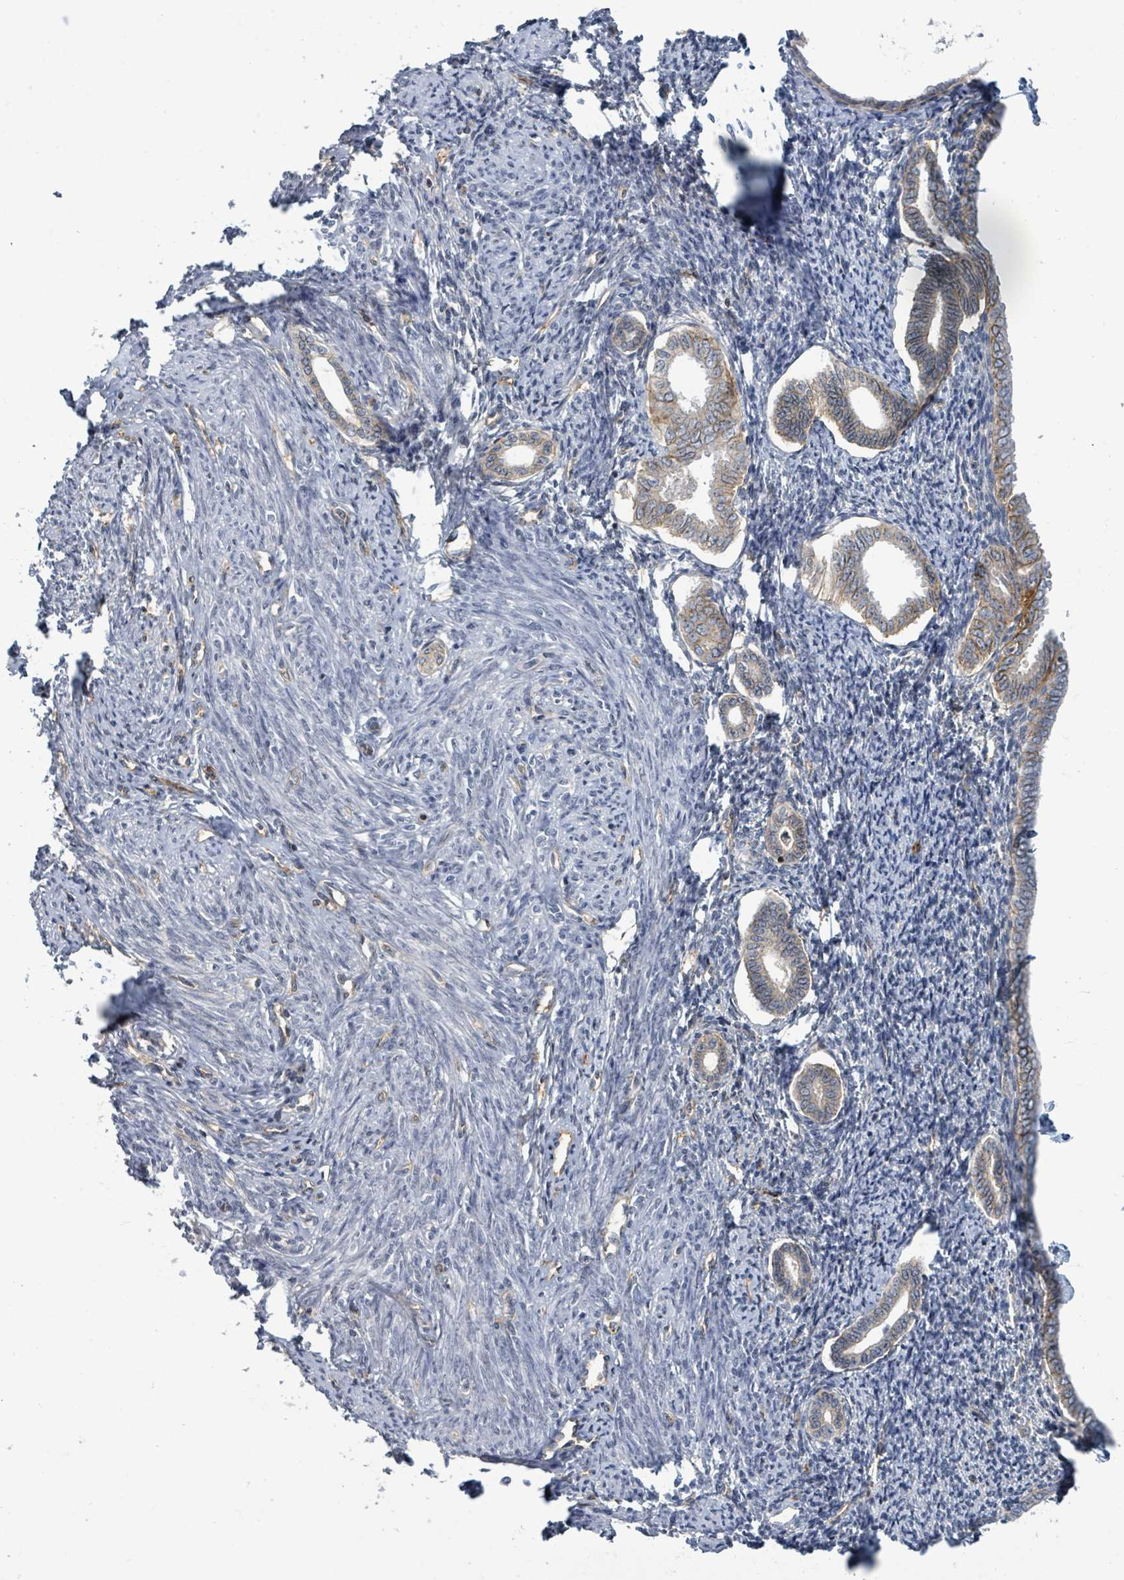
{"staining": {"intensity": "negative", "quantity": "none", "location": "none"}, "tissue": "endometrium", "cell_type": "Cells in endometrial stroma", "image_type": "normal", "snomed": [{"axis": "morphology", "description": "Normal tissue, NOS"}, {"axis": "topography", "description": "Endometrium"}], "caption": "Cells in endometrial stroma show no significant staining in normal endometrium. (Stains: DAB immunohistochemistry (IHC) with hematoxylin counter stain, Microscopy: brightfield microscopy at high magnification).", "gene": "TNFRSF14", "patient": {"sex": "female", "age": 63}}